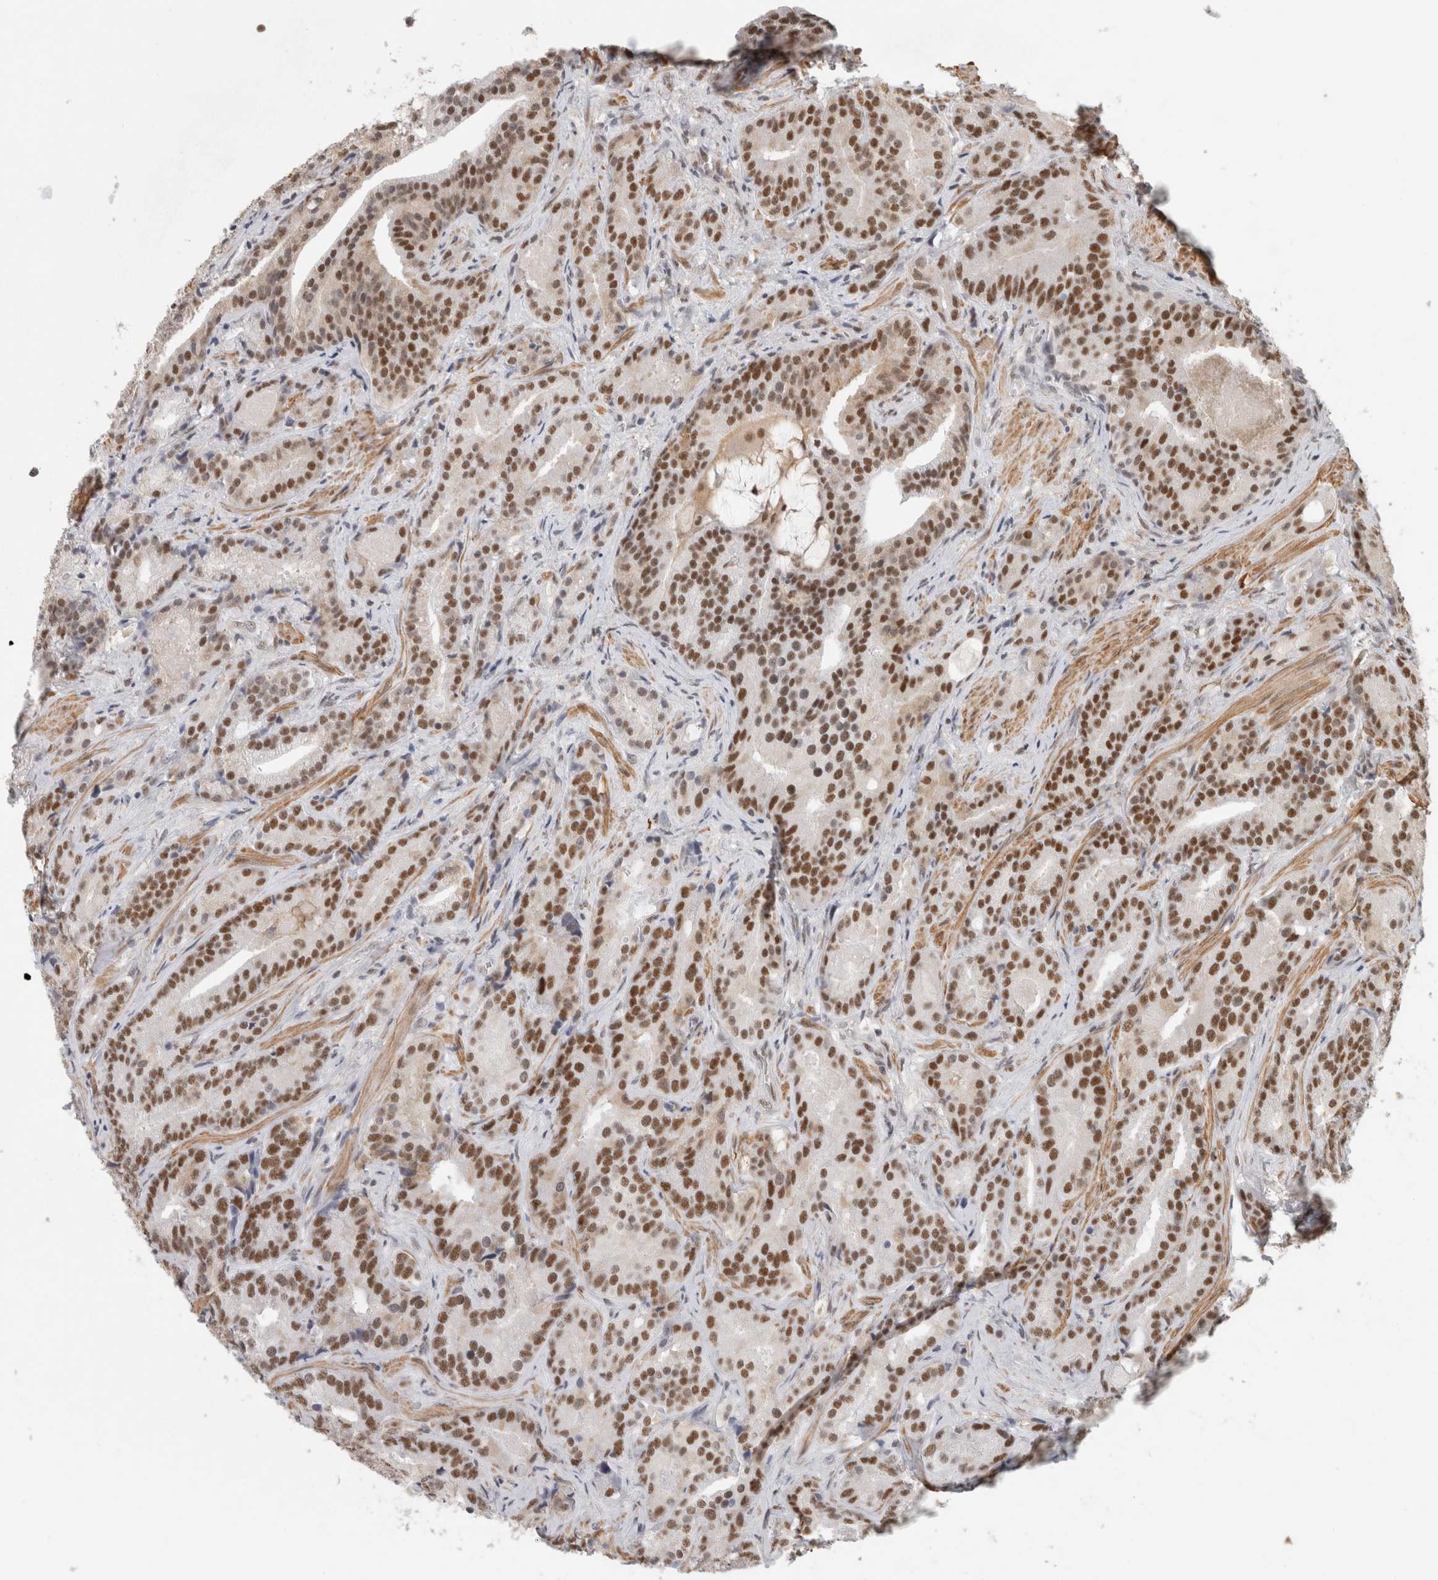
{"staining": {"intensity": "strong", "quantity": "25%-75%", "location": "nuclear"}, "tissue": "prostate cancer", "cell_type": "Tumor cells", "image_type": "cancer", "snomed": [{"axis": "morphology", "description": "Adenocarcinoma, Low grade"}, {"axis": "topography", "description": "Prostate"}], "caption": "Immunohistochemistry image of neoplastic tissue: low-grade adenocarcinoma (prostate) stained using immunohistochemistry (IHC) shows high levels of strong protein expression localized specifically in the nuclear of tumor cells, appearing as a nuclear brown color.", "gene": "ZNF830", "patient": {"sex": "male", "age": 67}}